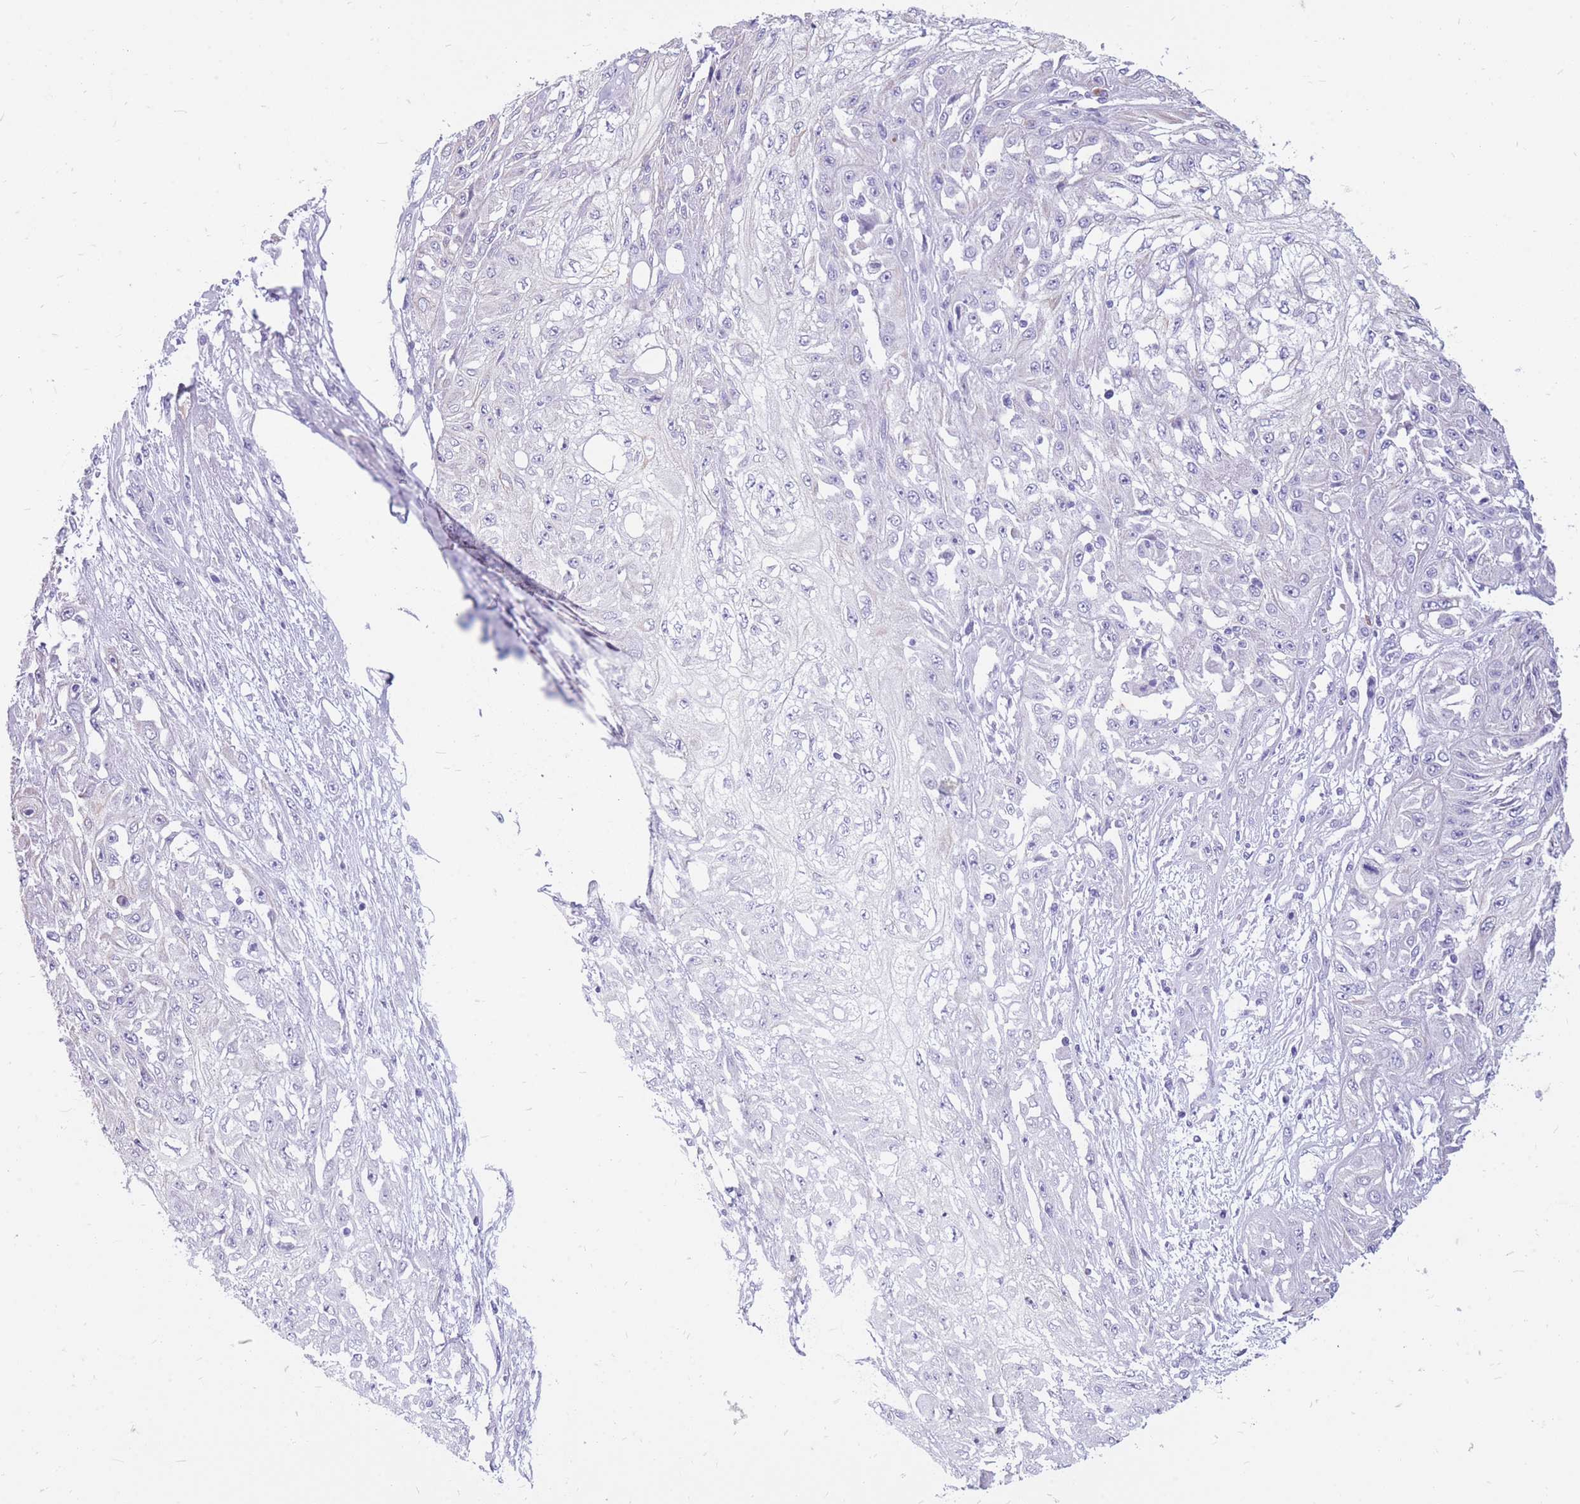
{"staining": {"intensity": "negative", "quantity": "none", "location": "none"}, "tissue": "skin cancer", "cell_type": "Tumor cells", "image_type": "cancer", "snomed": [{"axis": "morphology", "description": "Squamous cell carcinoma, NOS"}, {"axis": "morphology", "description": "Squamous cell carcinoma, metastatic, NOS"}, {"axis": "topography", "description": "Skin"}, {"axis": "topography", "description": "Lymph node"}], "caption": "Protein analysis of skin metastatic squamous cell carcinoma exhibits no significant staining in tumor cells.", "gene": "ZFP37", "patient": {"sex": "male", "age": 75}}